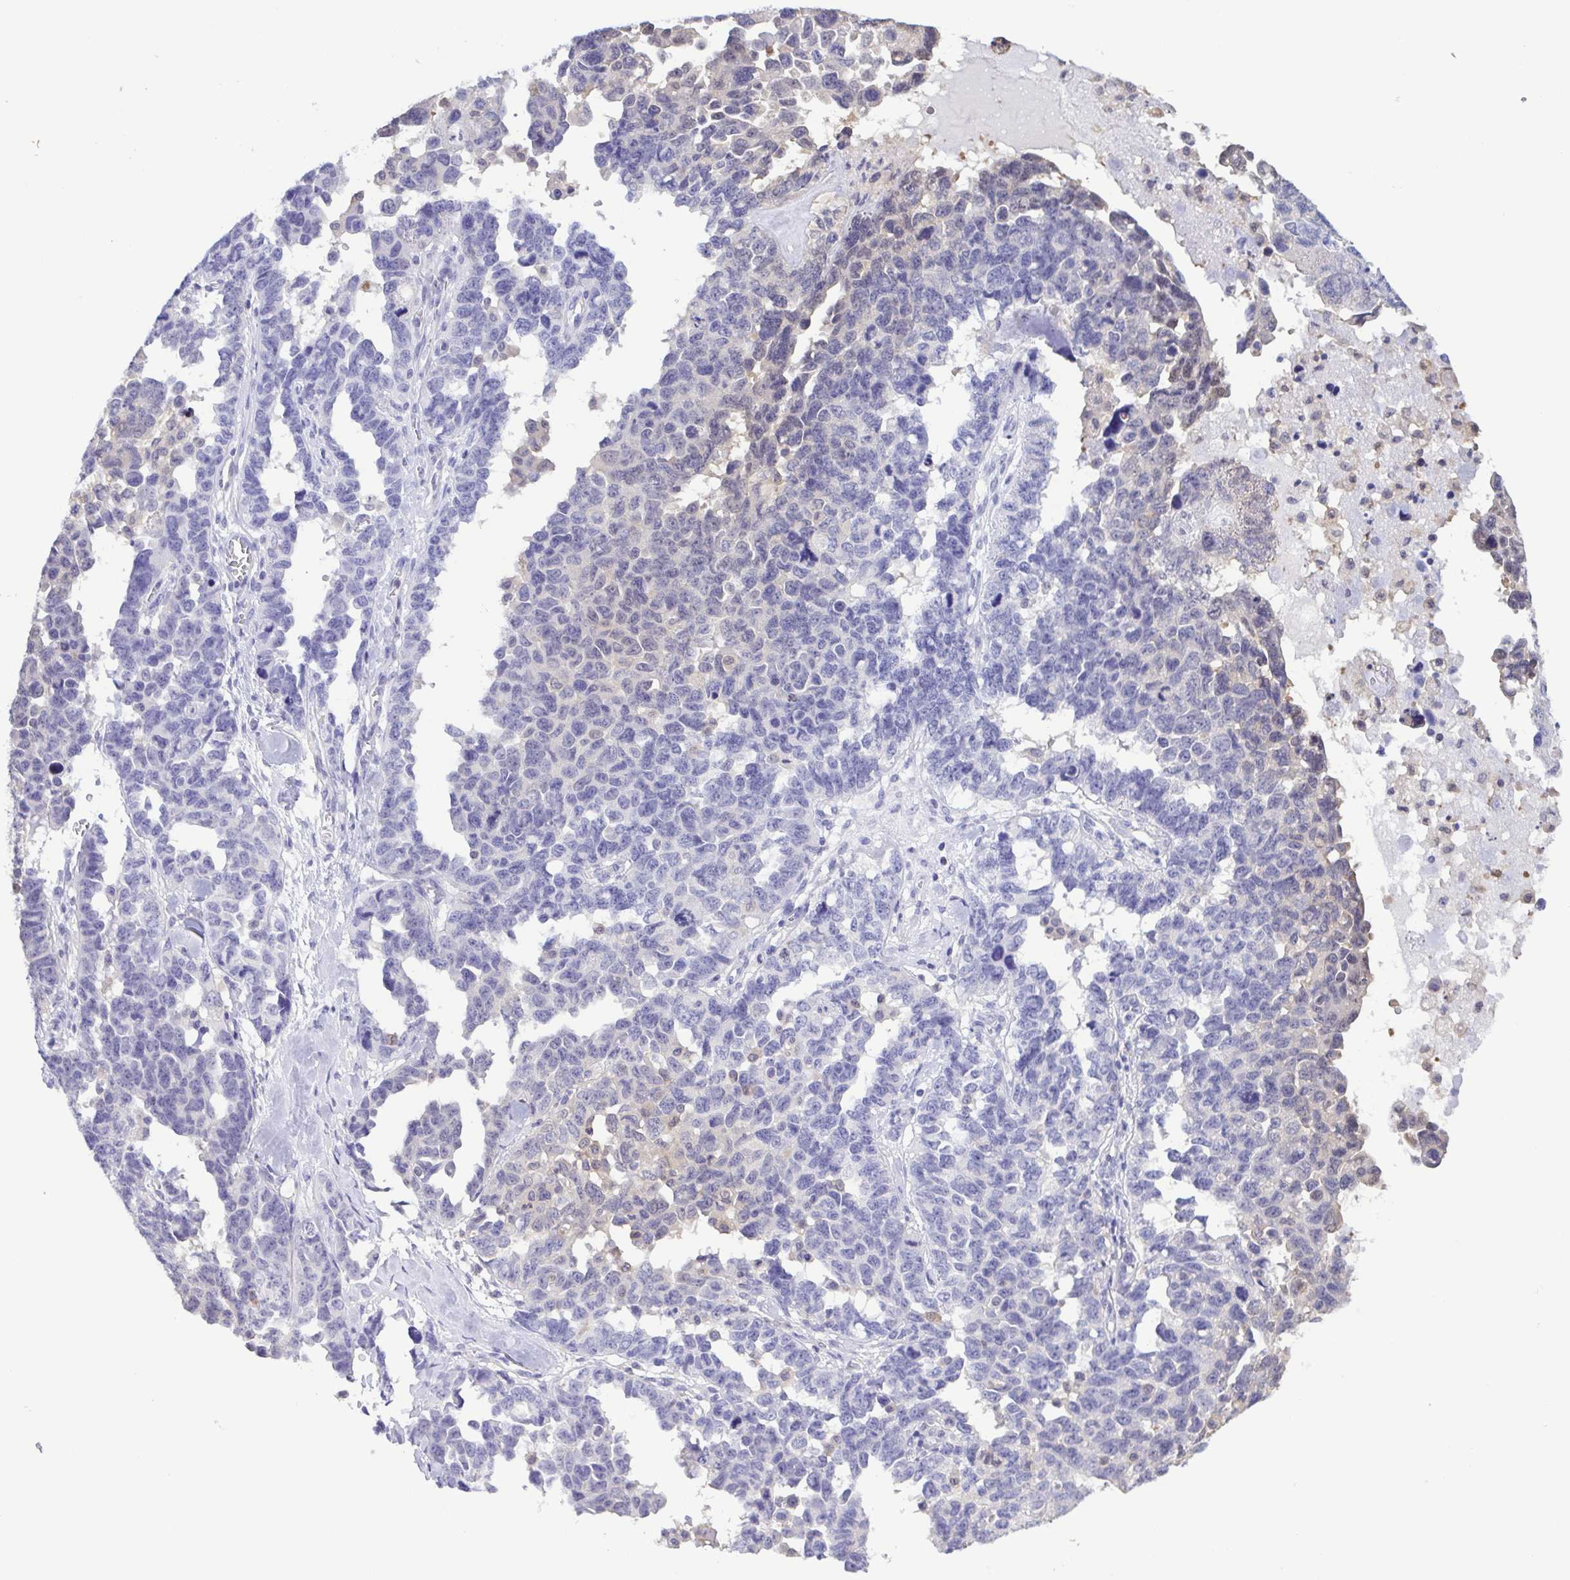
{"staining": {"intensity": "negative", "quantity": "none", "location": "none"}, "tissue": "ovarian cancer", "cell_type": "Tumor cells", "image_type": "cancer", "snomed": [{"axis": "morphology", "description": "Cystadenocarcinoma, serous, NOS"}, {"axis": "topography", "description": "Ovary"}], "caption": "A micrograph of human ovarian cancer (serous cystadenocarcinoma) is negative for staining in tumor cells.", "gene": "LDHC", "patient": {"sex": "female", "age": 69}}